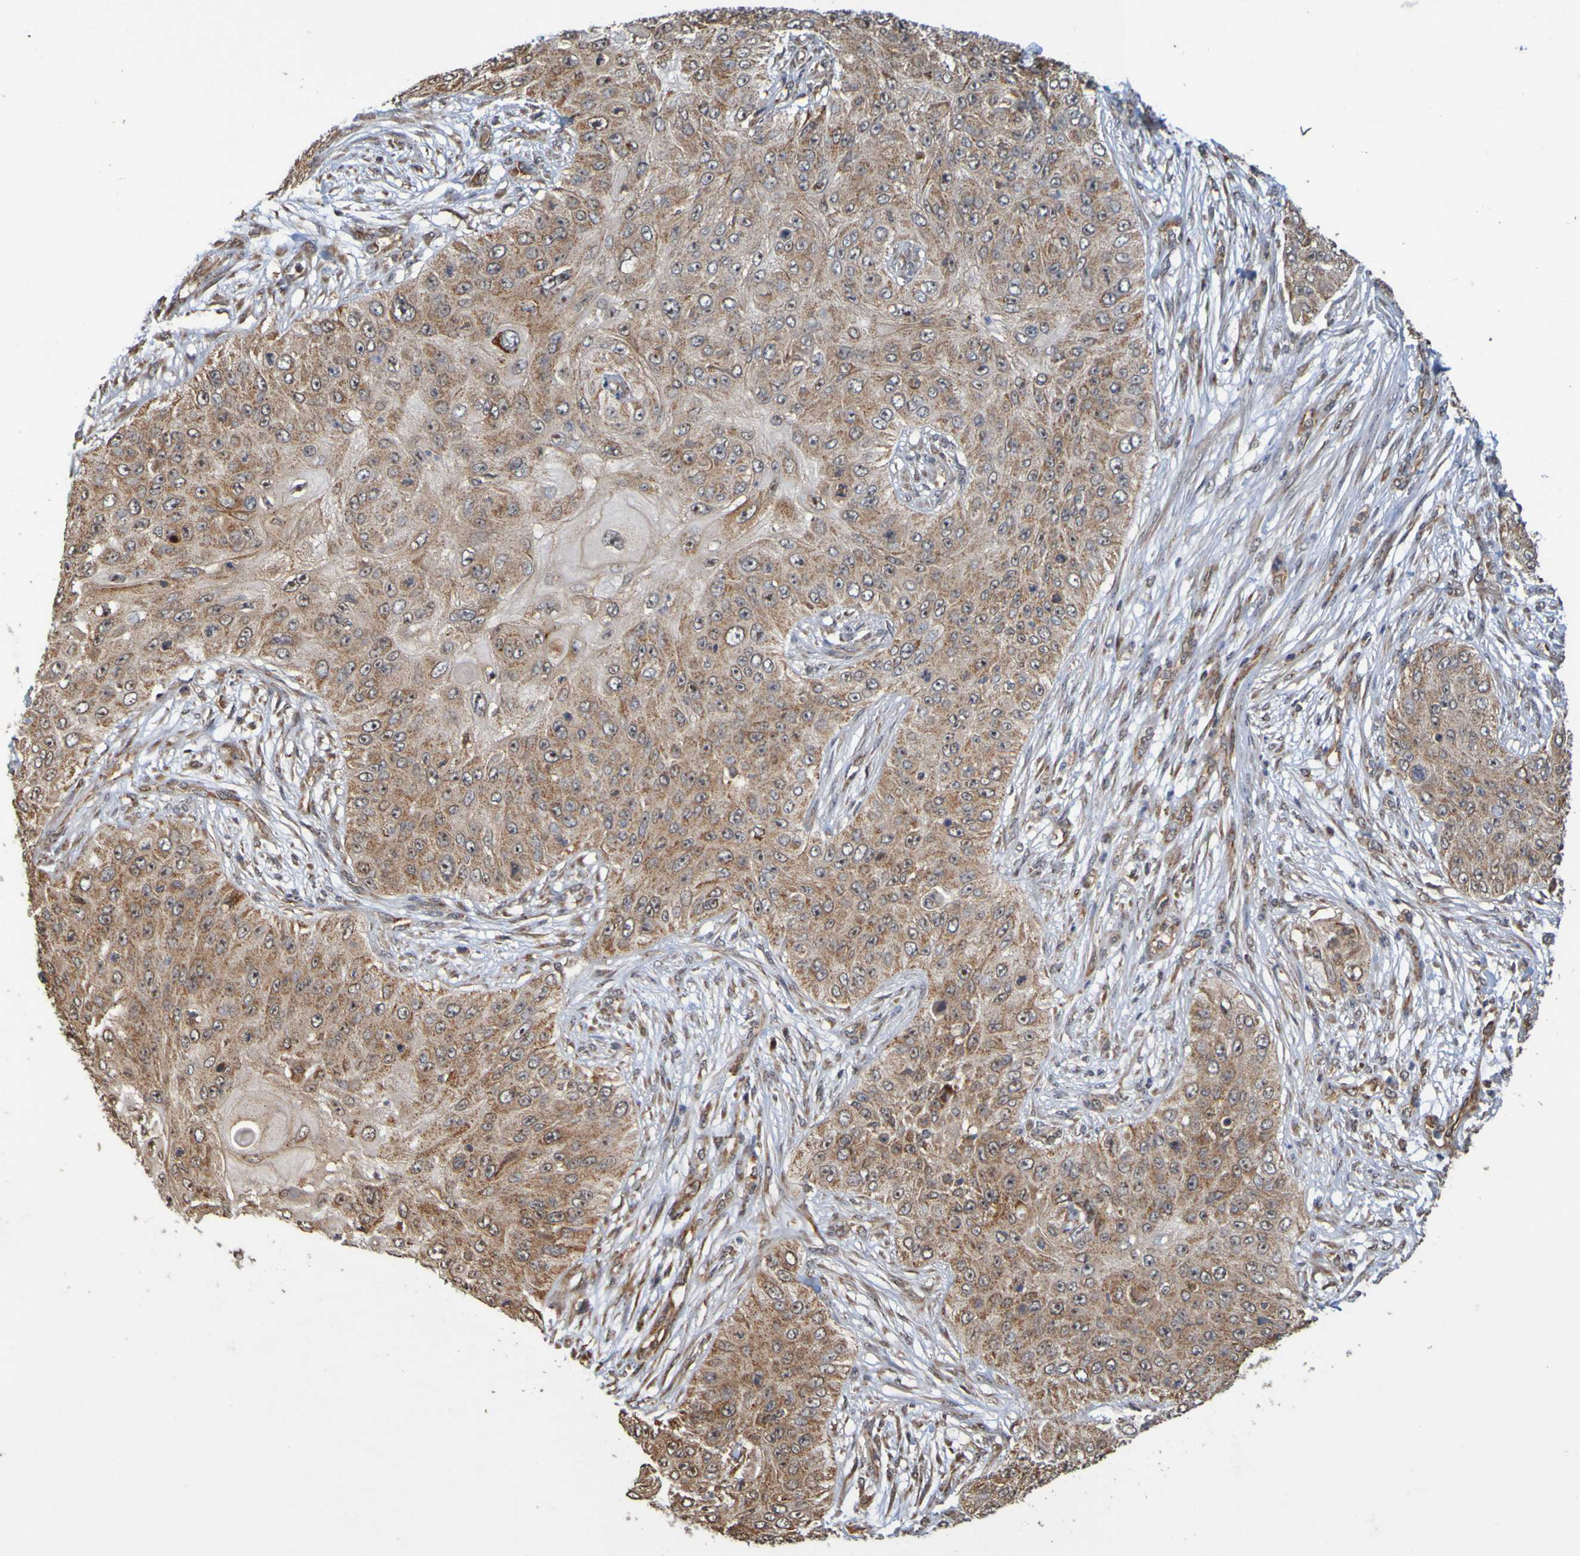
{"staining": {"intensity": "moderate", "quantity": ">75%", "location": "cytoplasmic/membranous"}, "tissue": "skin cancer", "cell_type": "Tumor cells", "image_type": "cancer", "snomed": [{"axis": "morphology", "description": "Squamous cell carcinoma, NOS"}, {"axis": "topography", "description": "Skin"}], "caption": "Squamous cell carcinoma (skin) stained with a brown dye displays moderate cytoplasmic/membranous positive expression in approximately >75% of tumor cells.", "gene": "TMBIM1", "patient": {"sex": "female", "age": 80}}